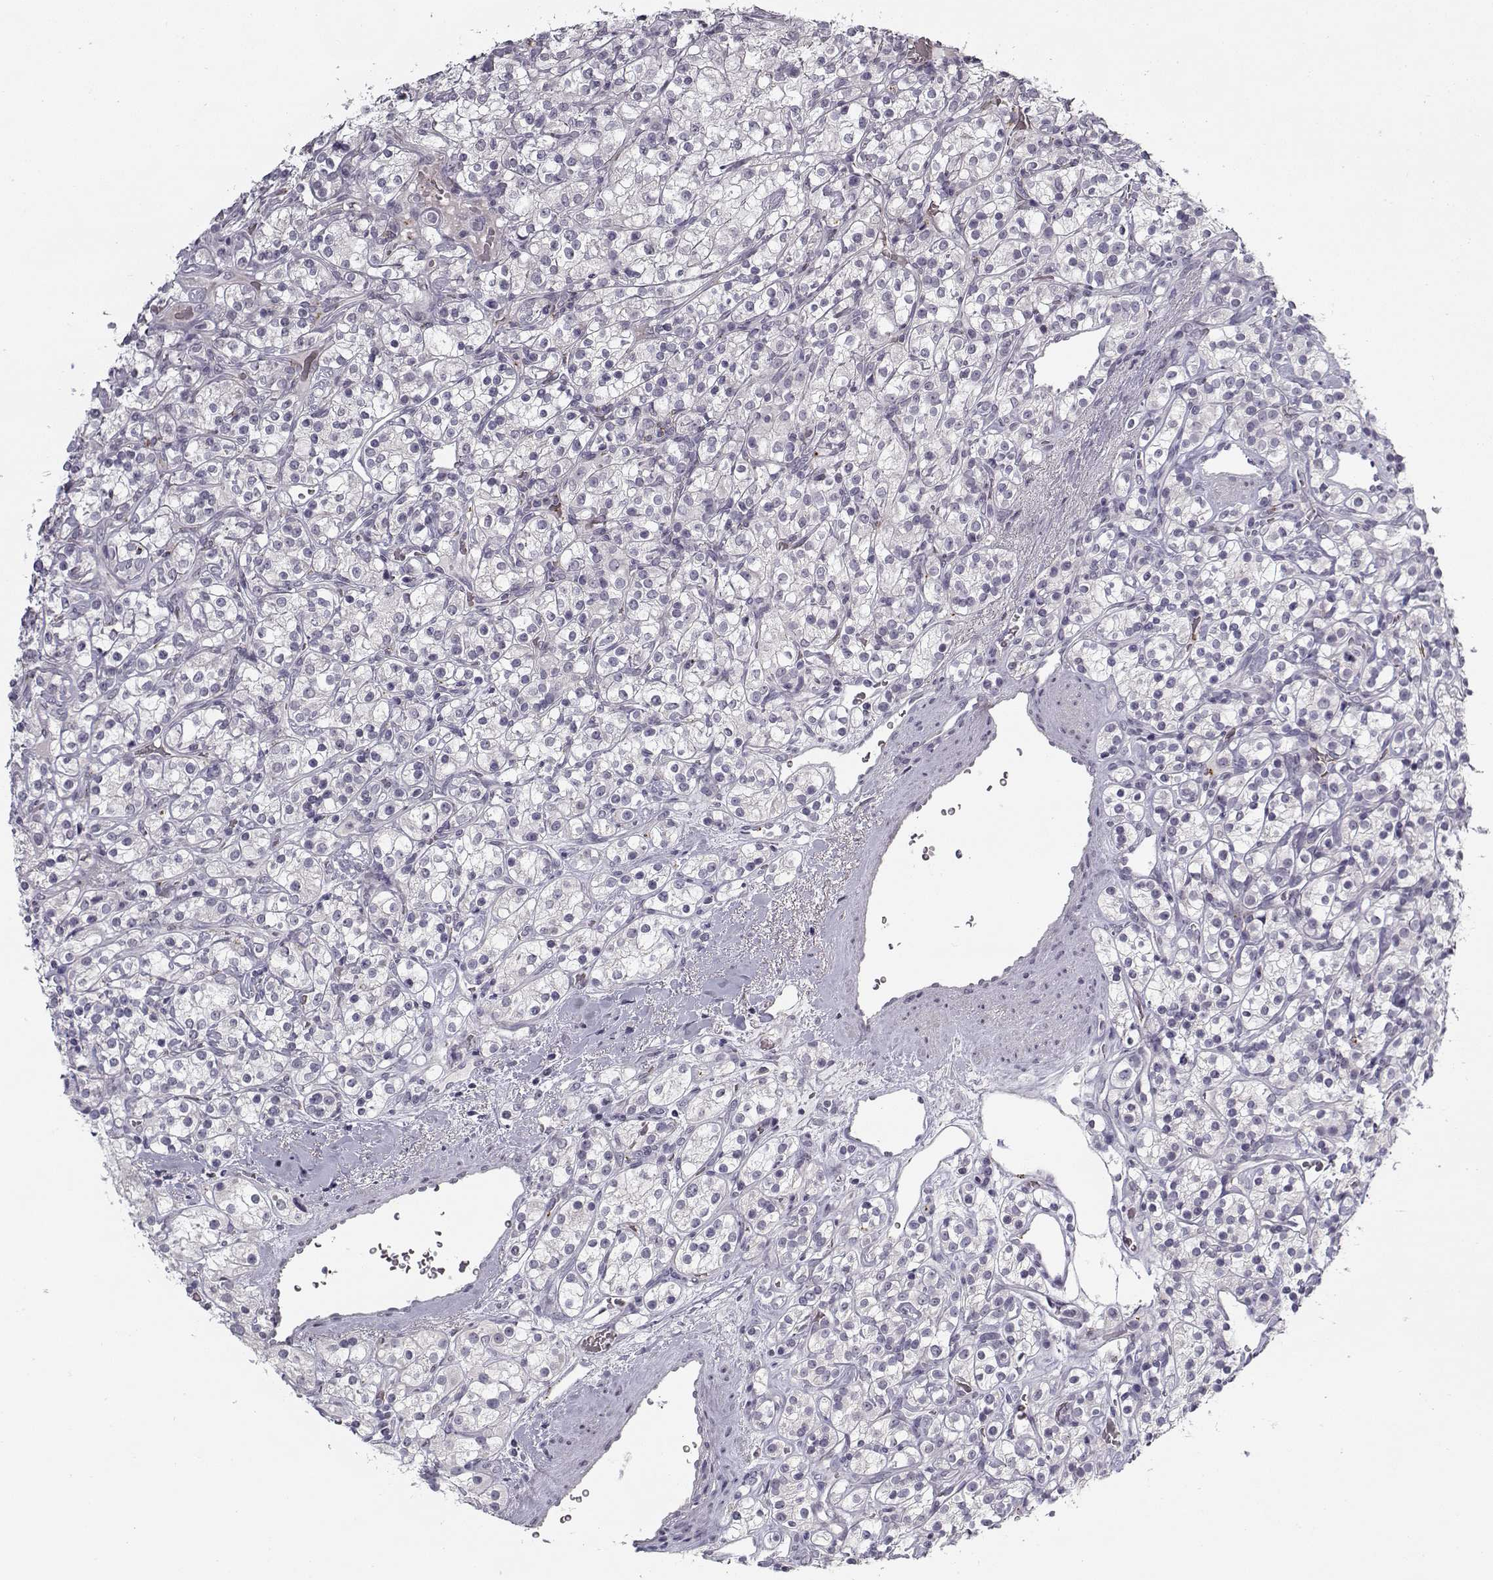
{"staining": {"intensity": "negative", "quantity": "none", "location": "none"}, "tissue": "renal cancer", "cell_type": "Tumor cells", "image_type": "cancer", "snomed": [{"axis": "morphology", "description": "Adenocarcinoma, NOS"}, {"axis": "topography", "description": "Kidney"}], "caption": "Tumor cells show no significant expression in renal cancer (adenocarcinoma).", "gene": "SNCA", "patient": {"sex": "male", "age": 77}}